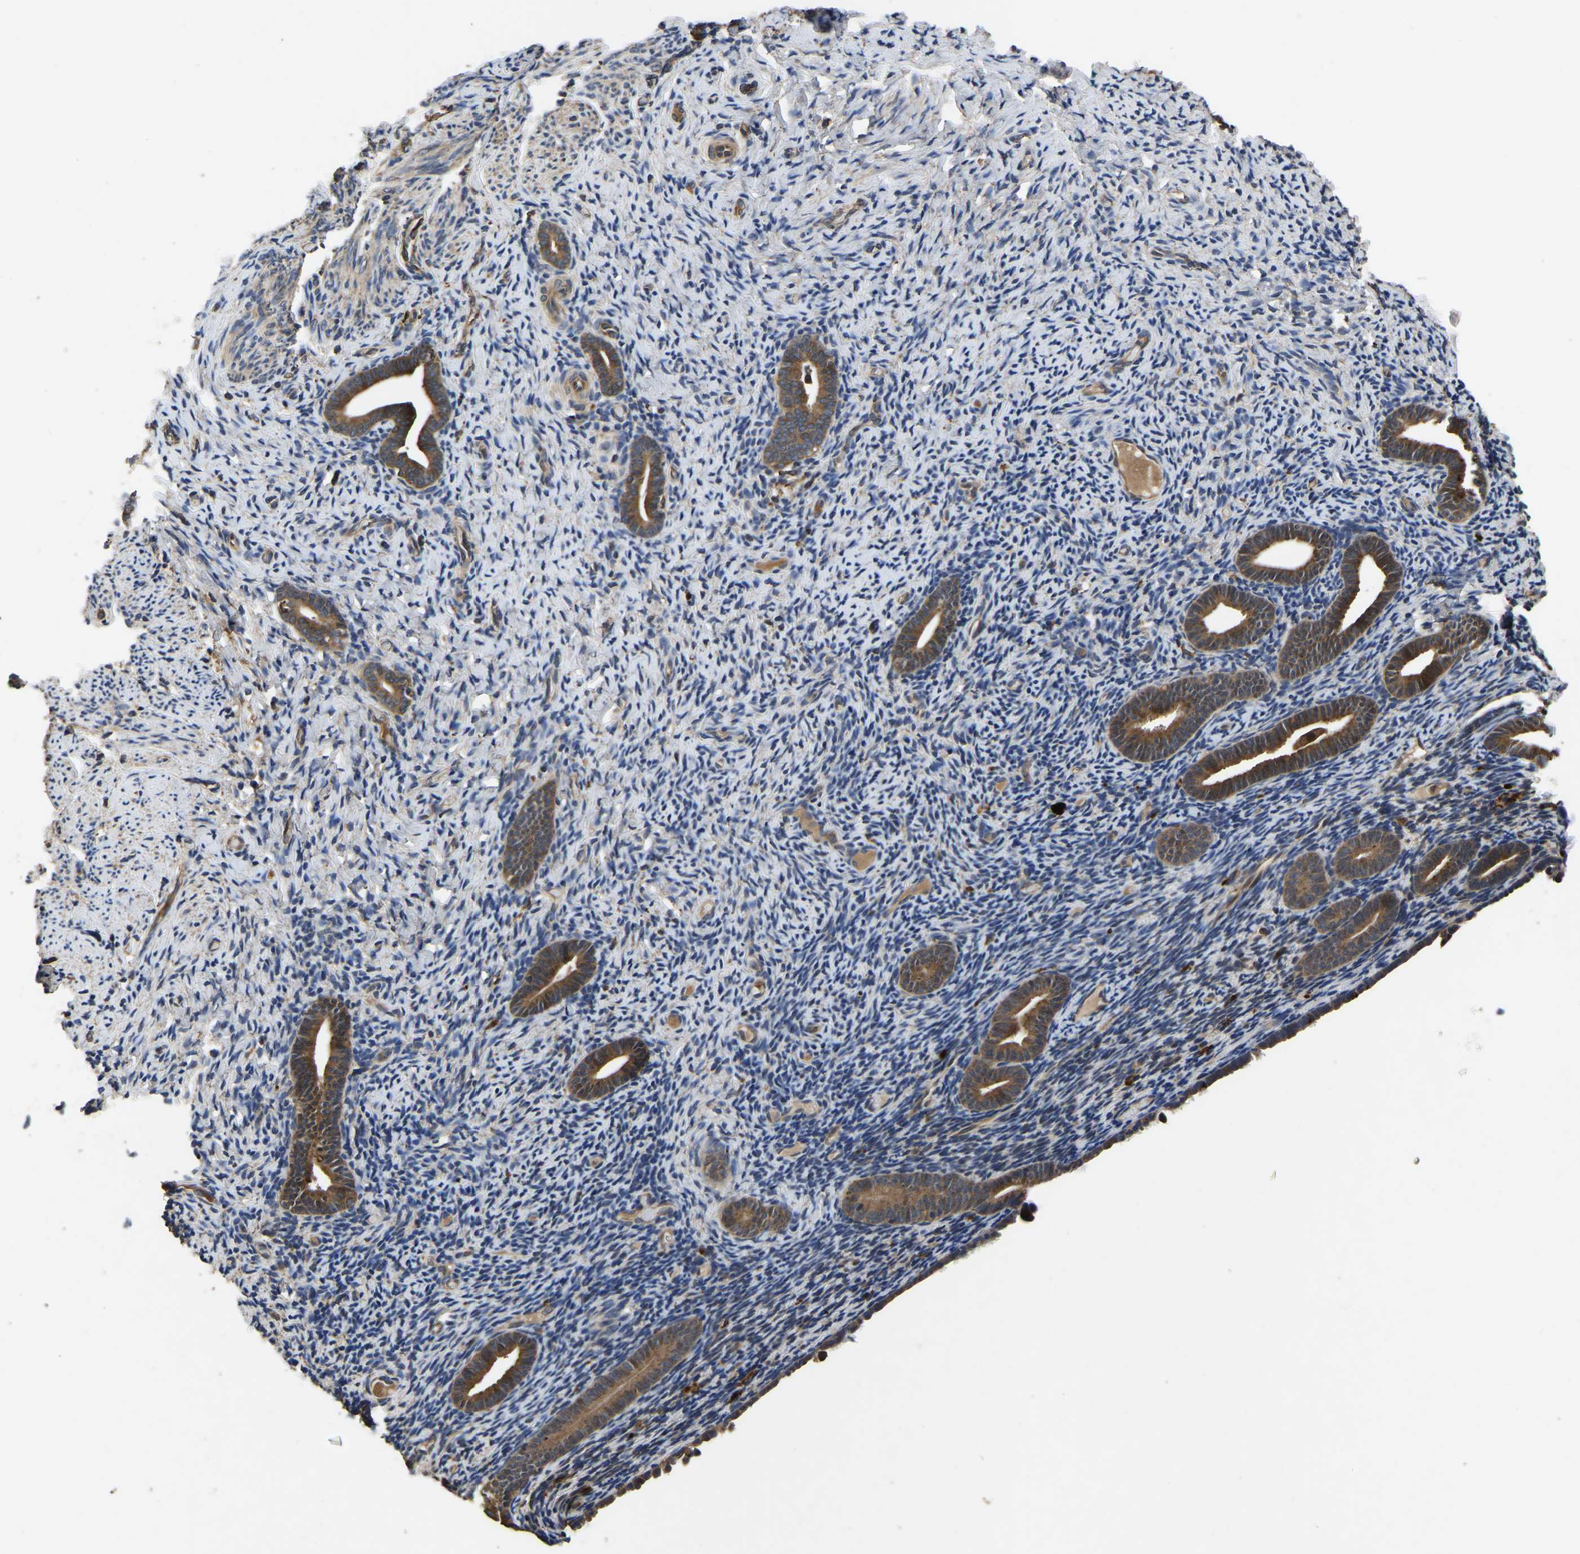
{"staining": {"intensity": "weak", "quantity": "25%-75%", "location": "cytoplasmic/membranous"}, "tissue": "endometrium", "cell_type": "Cells in endometrial stroma", "image_type": "normal", "snomed": [{"axis": "morphology", "description": "Normal tissue, NOS"}, {"axis": "topography", "description": "Endometrium"}], "caption": "About 25%-75% of cells in endometrial stroma in benign endometrium show weak cytoplasmic/membranous protein staining as visualized by brown immunohistochemical staining.", "gene": "CRYZL1", "patient": {"sex": "female", "age": 51}}